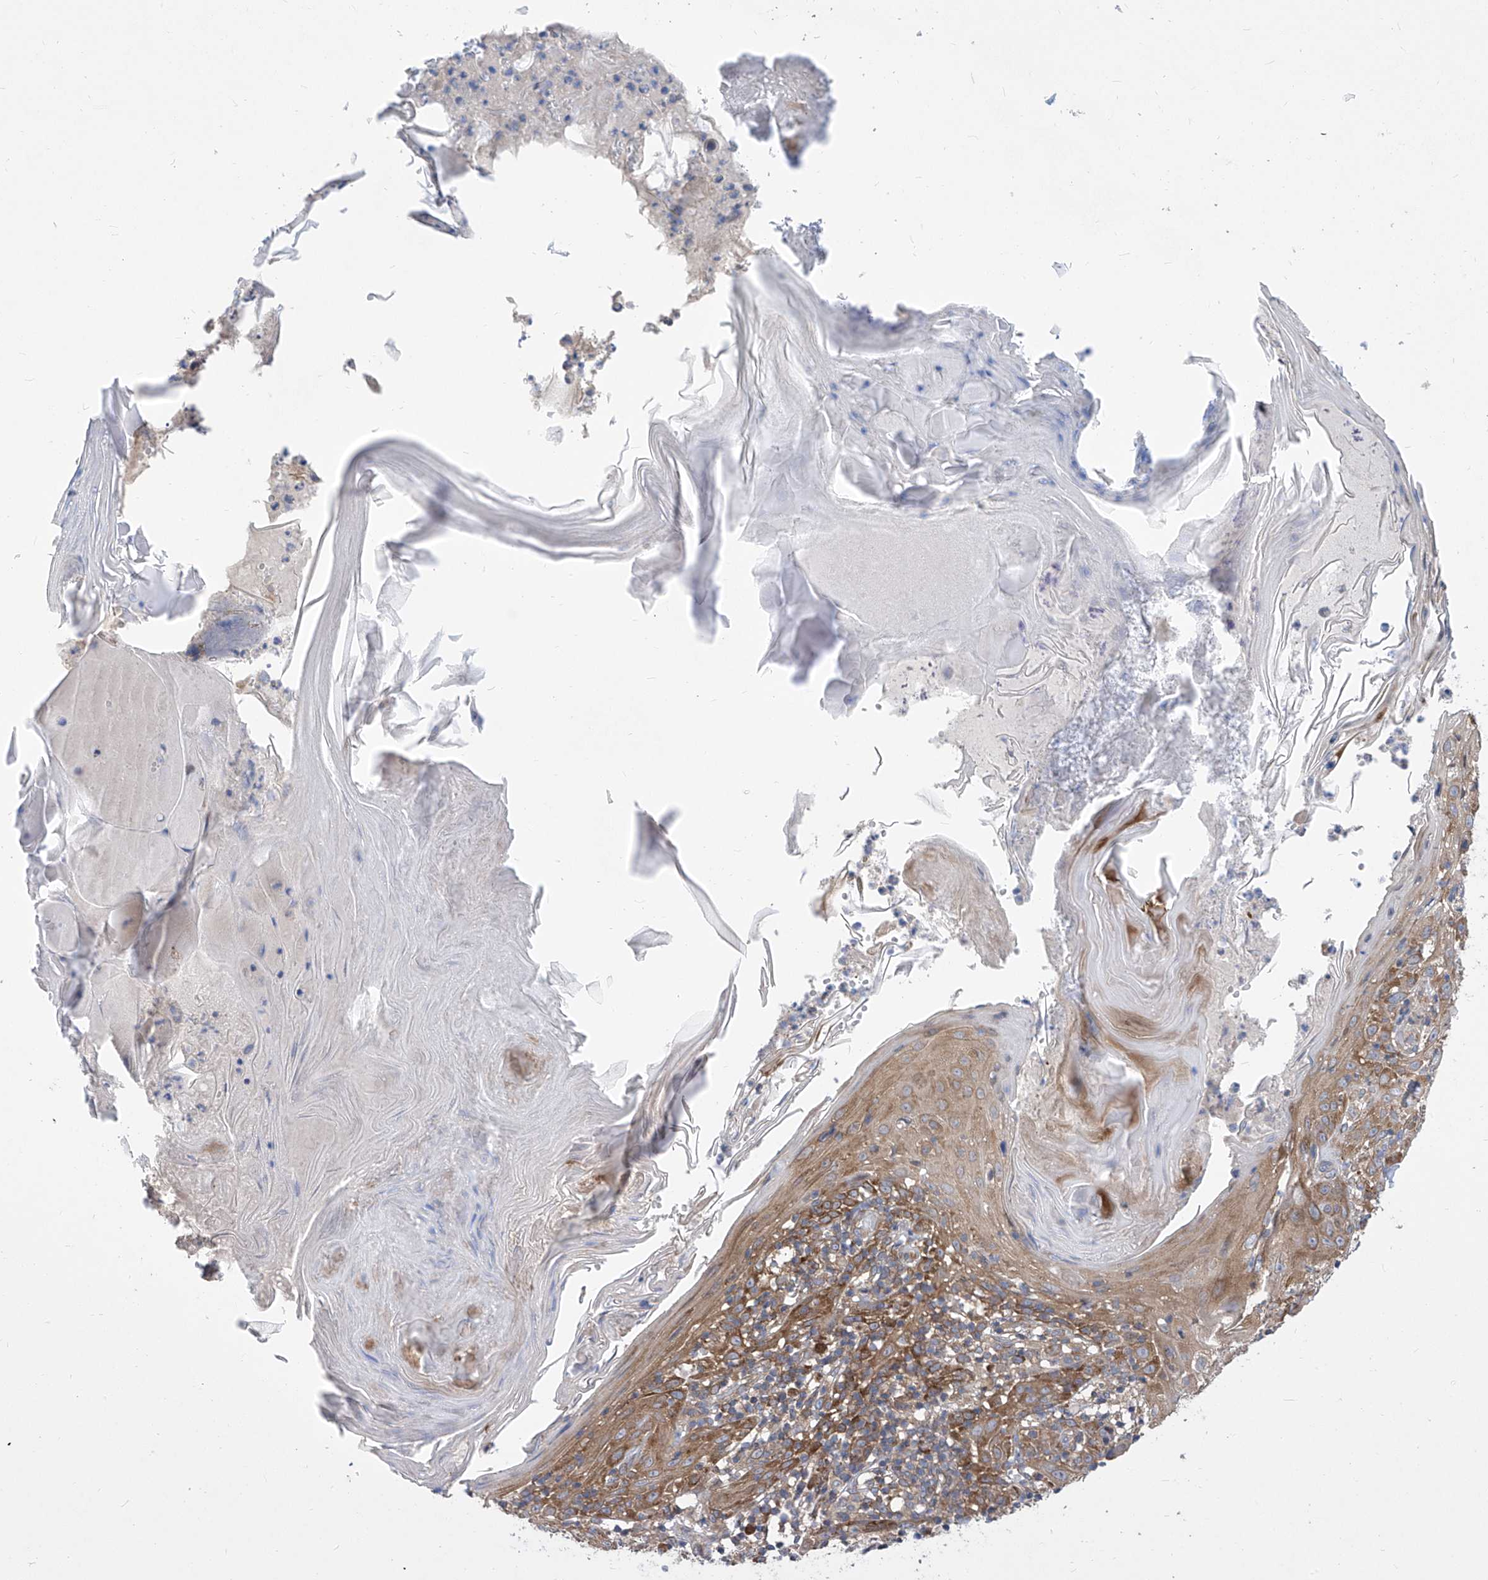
{"staining": {"intensity": "moderate", "quantity": ">75%", "location": "cytoplasmic/membranous"}, "tissue": "skin cancer", "cell_type": "Tumor cells", "image_type": "cancer", "snomed": [{"axis": "morphology", "description": "Squamous cell carcinoma, NOS"}, {"axis": "topography", "description": "Skin"}], "caption": "Immunohistochemistry photomicrograph of neoplastic tissue: squamous cell carcinoma (skin) stained using IHC exhibits medium levels of moderate protein expression localized specifically in the cytoplasmic/membranous of tumor cells, appearing as a cytoplasmic/membranous brown color.", "gene": "EIF3M", "patient": {"sex": "female", "age": 88}}